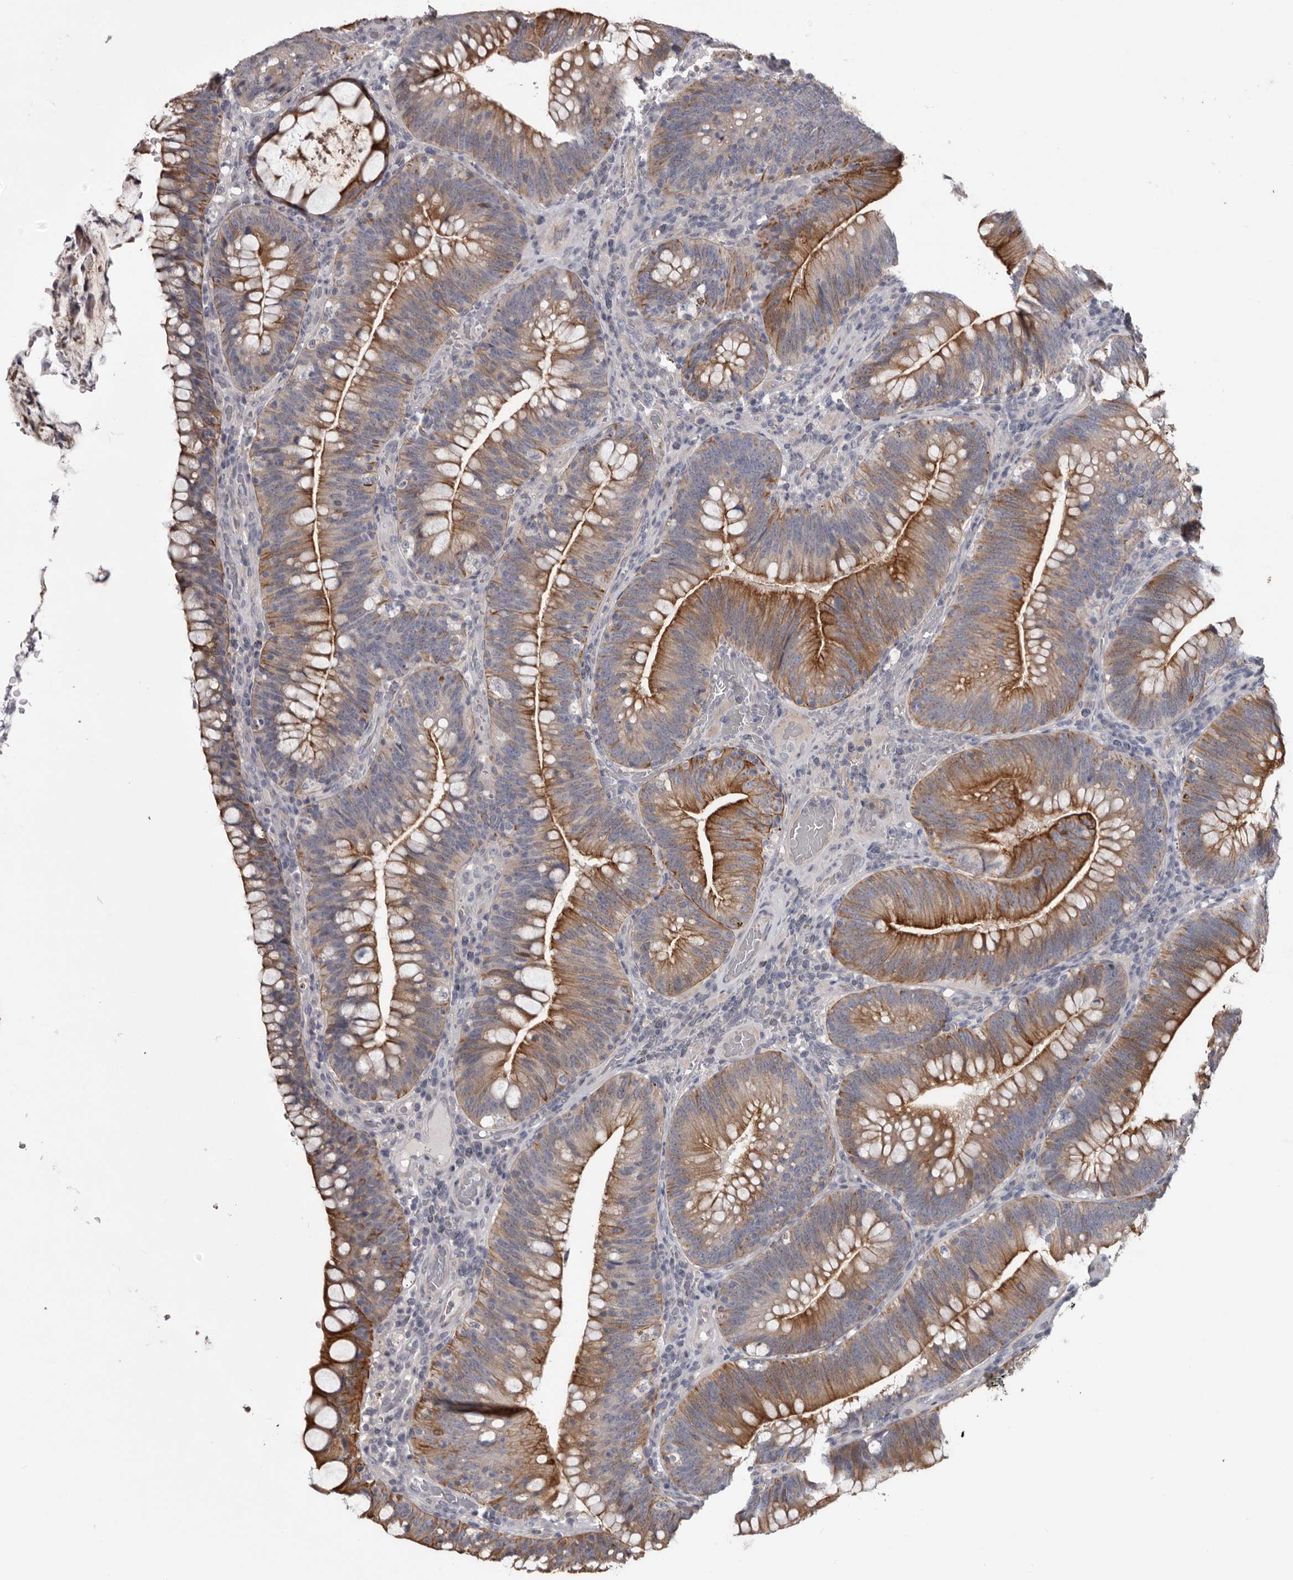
{"staining": {"intensity": "moderate", "quantity": ">75%", "location": "cytoplasmic/membranous"}, "tissue": "colorectal cancer", "cell_type": "Tumor cells", "image_type": "cancer", "snomed": [{"axis": "morphology", "description": "Normal tissue, NOS"}, {"axis": "topography", "description": "Colon"}], "caption": "Colorectal cancer tissue demonstrates moderate cytoplasmic/membranous staining in about >75% of tumor cells", "gene": "LPAR6", "patient": {"sex": "female", "age": 82}}